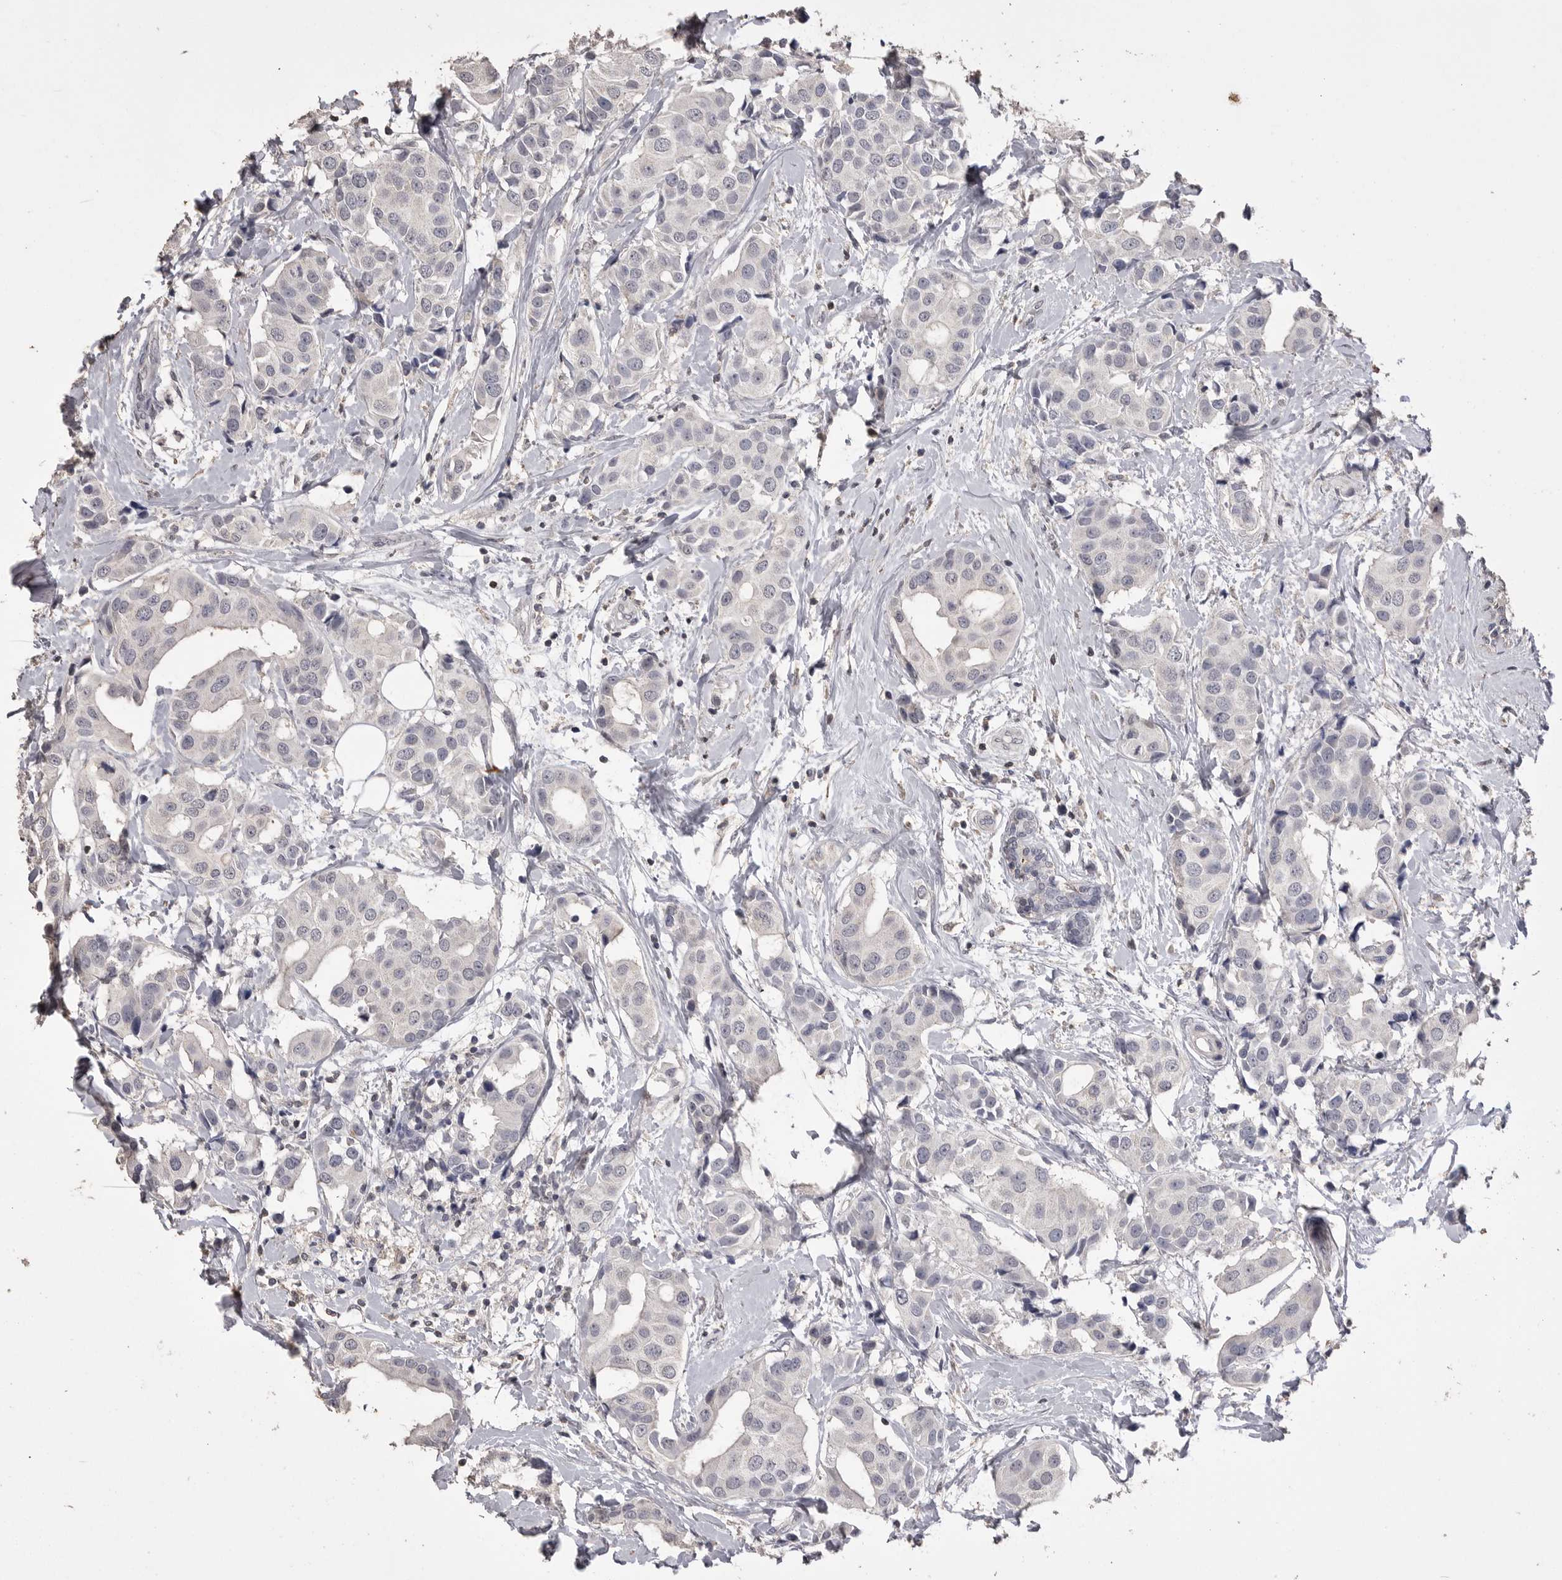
{"staining": {"intensity": "negative", "quantity": "none", "location": "none"}, "tissue": "breast cancer", "cell_type": "Tumor cells", "image_type": "cancer", "snomed": [{"axis": "morphology", "description": "Normal tissue, NOS"}, {"axis": "morphology", "description": "Duct carcinoma"}, {"axis": "topography", "description": "Breast"}], "caption": "A photomicrograph of breast invasive ductal carcinoma stained for a protein shows no brown staining in tumor cells.", "gene": "MMP7", "patient": {"sex": "female", "age": 39}}